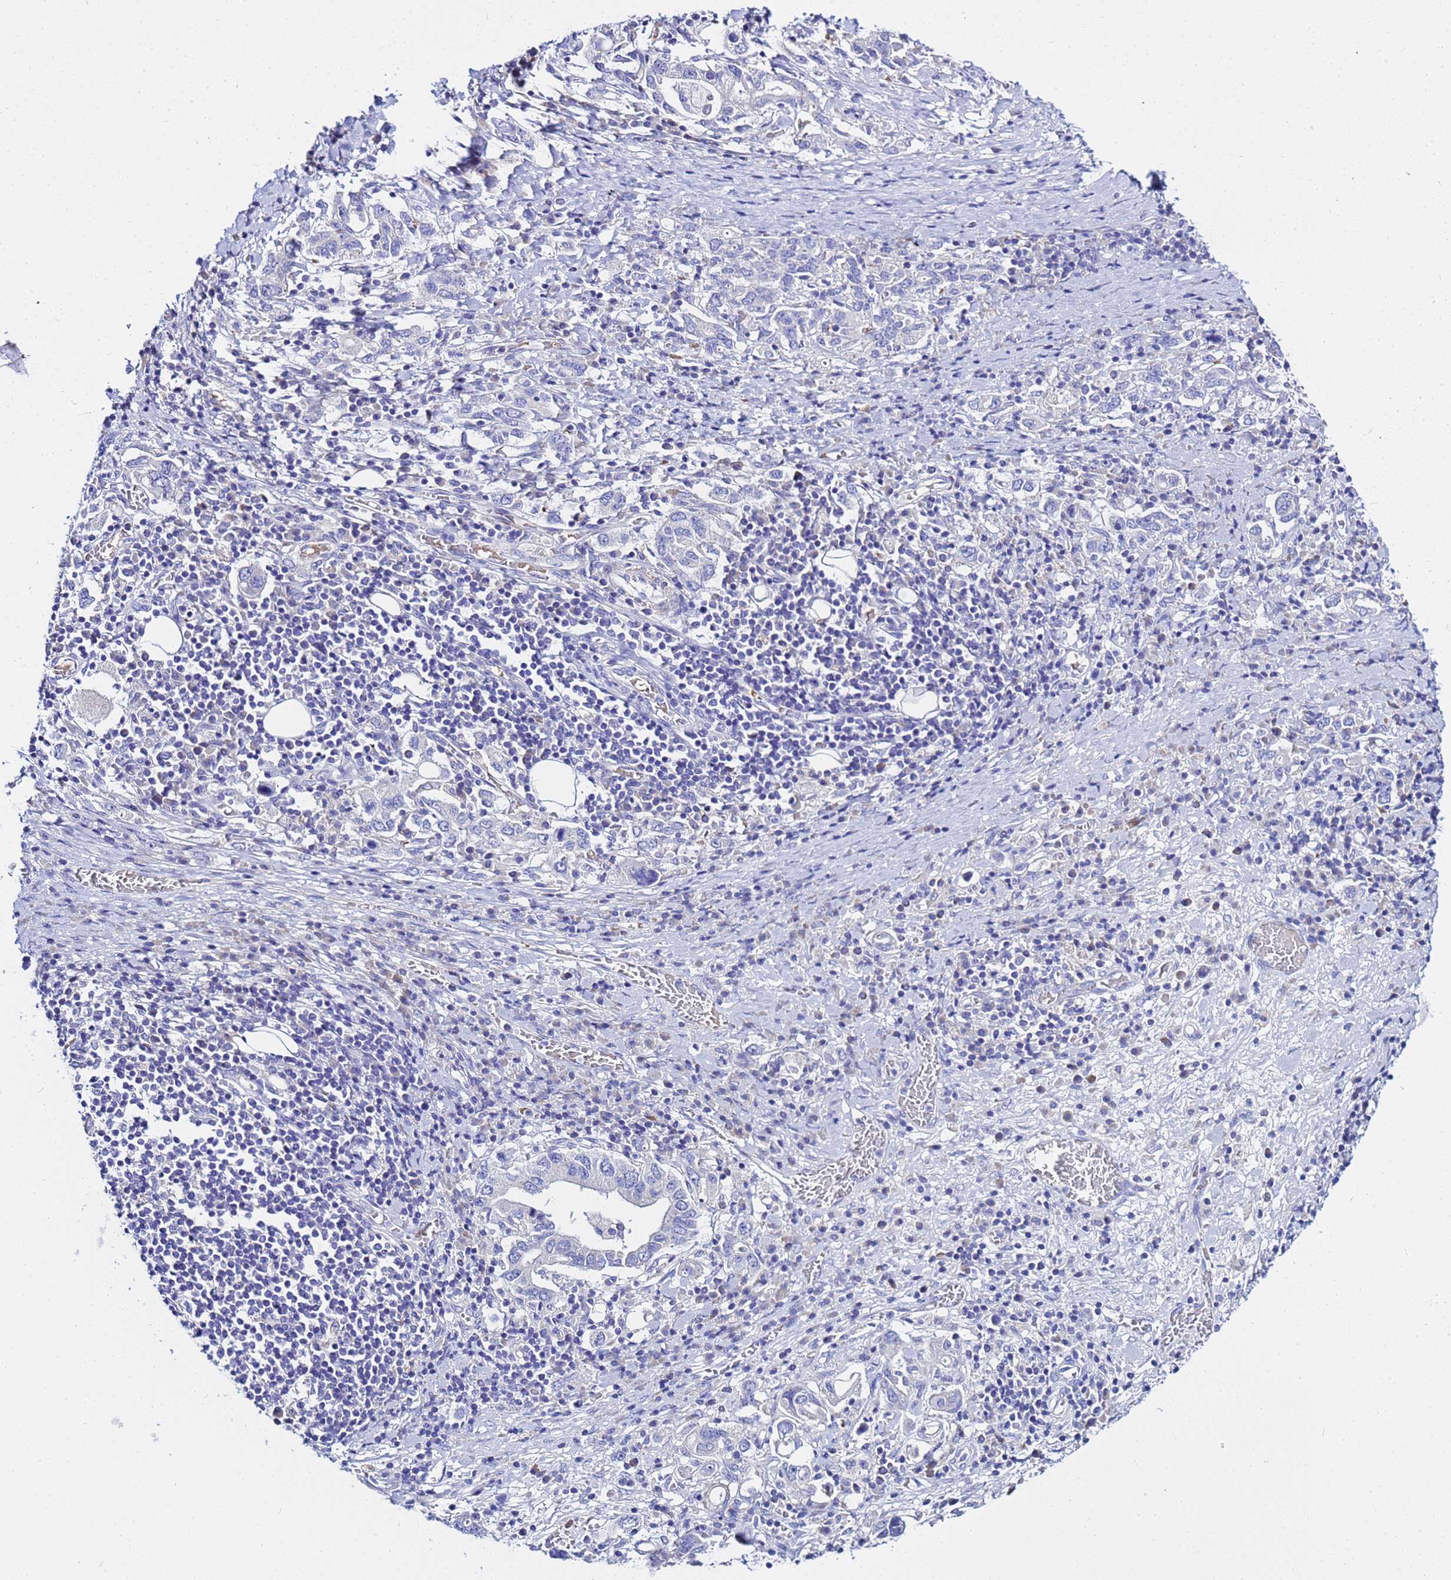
{"staining": {"intensity": "negative", "quantity": "none", "location": "none"}, "tissue": "stomach cancer", "cell_type": "Tumor cells", "image_type": "cancer", "snomed": [{"axis": "morphology", "description": "Adenocarcinoma, NOS"}, {"axis": "topography", "description": "Stomach, upper"}, {"axis": "topography", "description": "Stomach"}], "caption": "This micrograph is of stomach cancer (adenocarcinoma) stained with immunohistochemistry to label a protein in brown with the nuclei are counter-stained blue. There is no expression in tumor cells.", "gene": "USP18", "patient": {"sex": "male", "age": 62}}